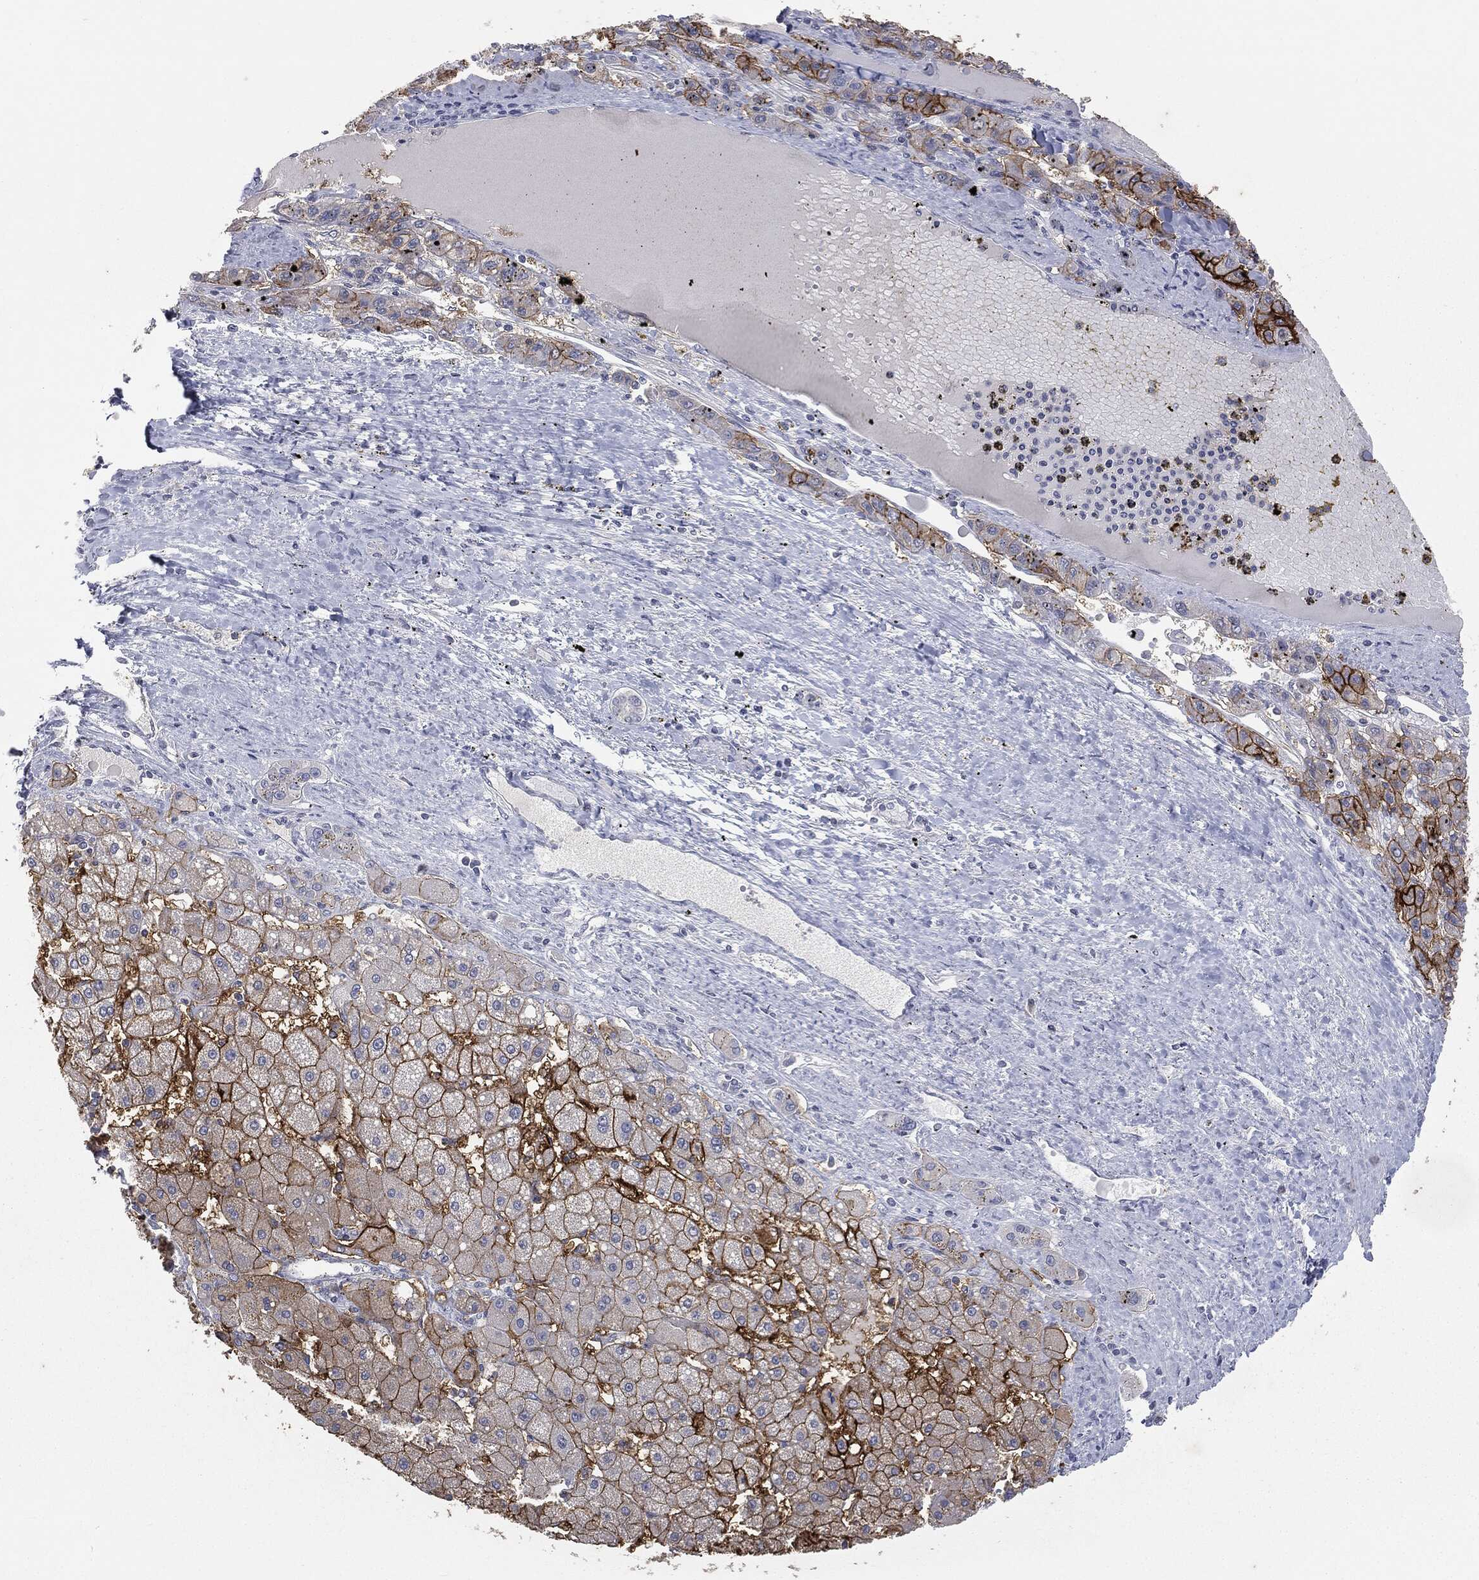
{"staining": {"intensity": "strong", "quantity": ">75%", "location": "cytoplasmic/membranous"}, "tissue": "liver cancer", "cell_type": "Tumor cells", "image_type": "cancer", "snomed": [{"axis": "morphology", "description": "Carcinoma, Hepatocellular, NOS"}, {"axis": "topography", "description": "Liver"}], "caption": "IHC of human hepatocellular carcinoma (liver) displays high levels of strong cytoplasmic/membranous expression in approximately >75% of tumor cells.", "gene": "SLC2A2", "patient": {"sex": "female", "age": 82}}